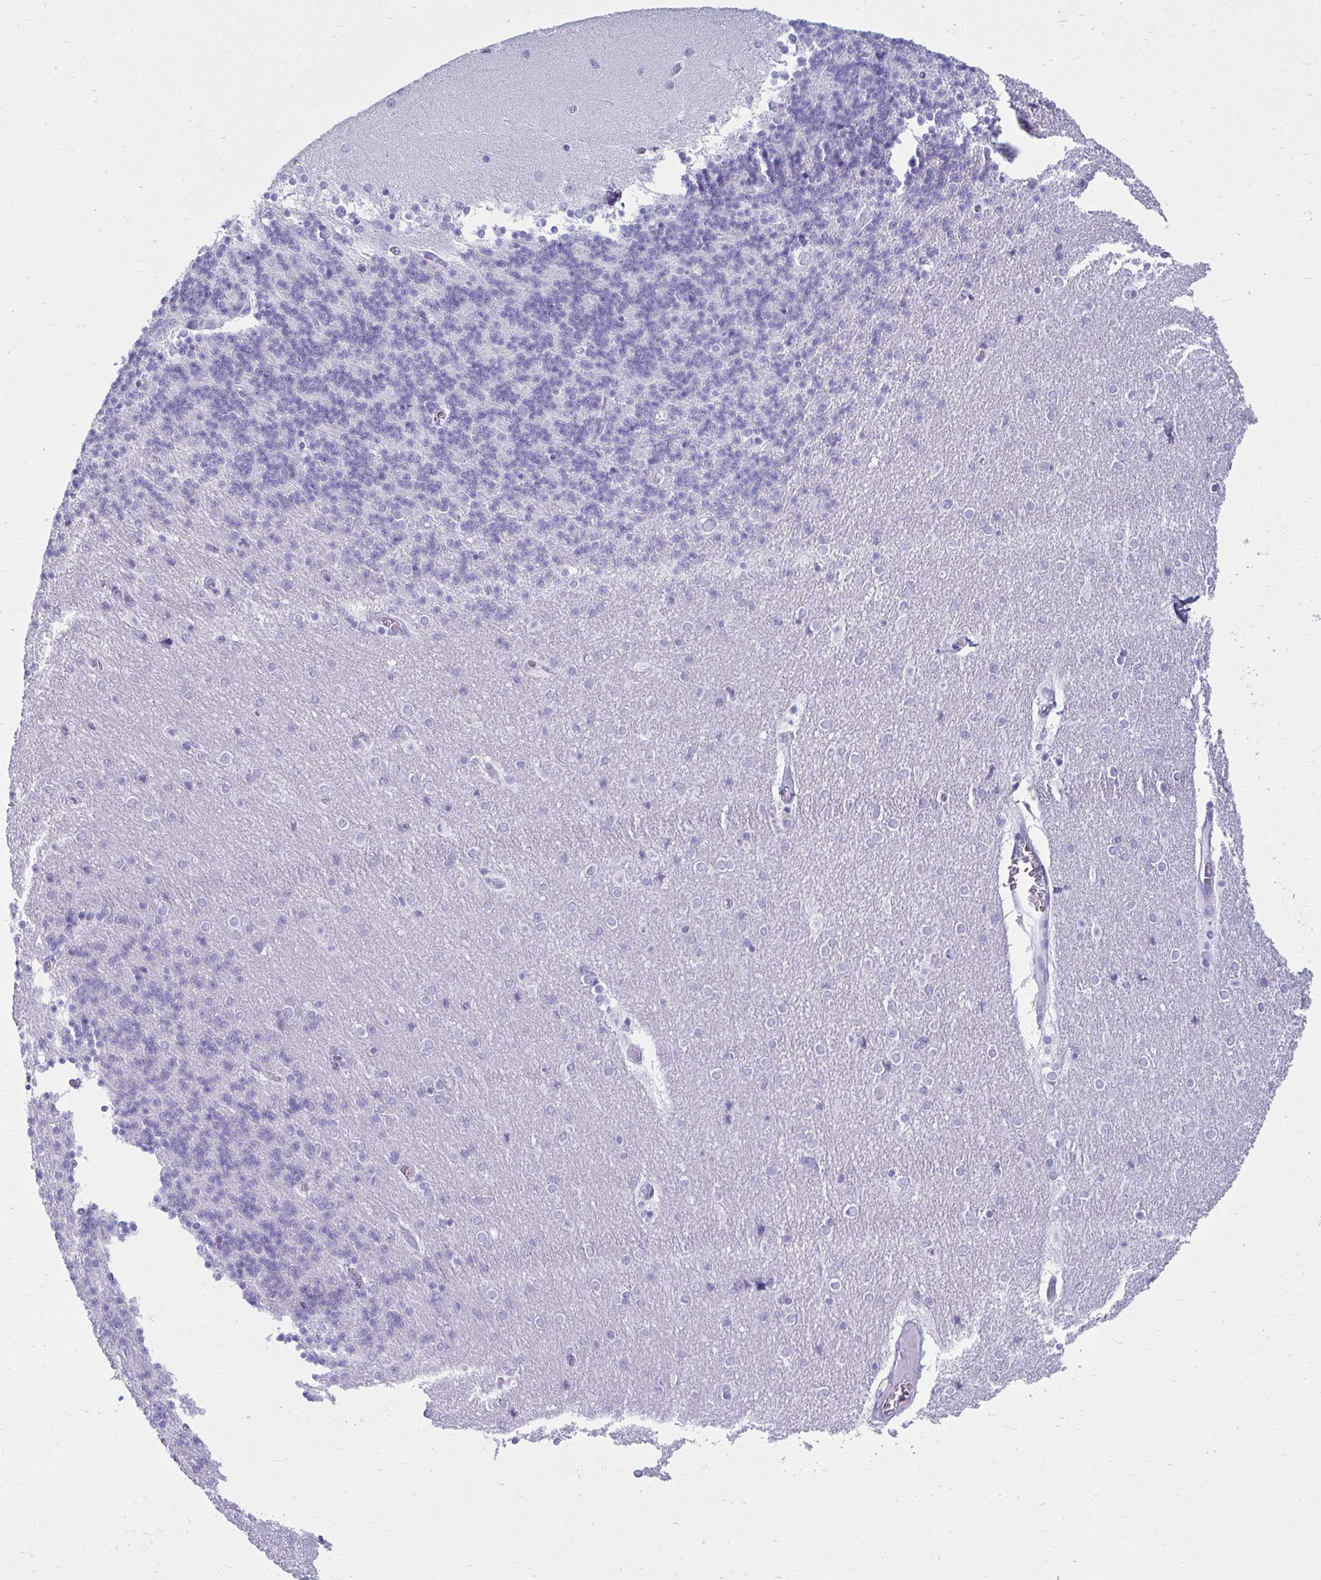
{"staining": {"intensity": "negative", "quantity": "none", "location": "none"}, "tissue": "cerebellum", "cell_type": "Cells in granular layer", "image_type": "normal", "snomed": [{"axis": "morphology", "description": "Normal tissue, NOS"}, {"axis": "topography", "description": "Cerebellum"}], "caption": "DAB (3,3'-diaminobenzidine) immunohistochemical staining of benign cerebellum shows no significant staining in cells in granular layer. The staining was performed using DAB to visualize the protein expression in brown, while the nuclei were stained in blue with hematoxylin (Magnification: 20x).", "gene": "ATP4B", "patient": {"sex": "female", "age": 54}}